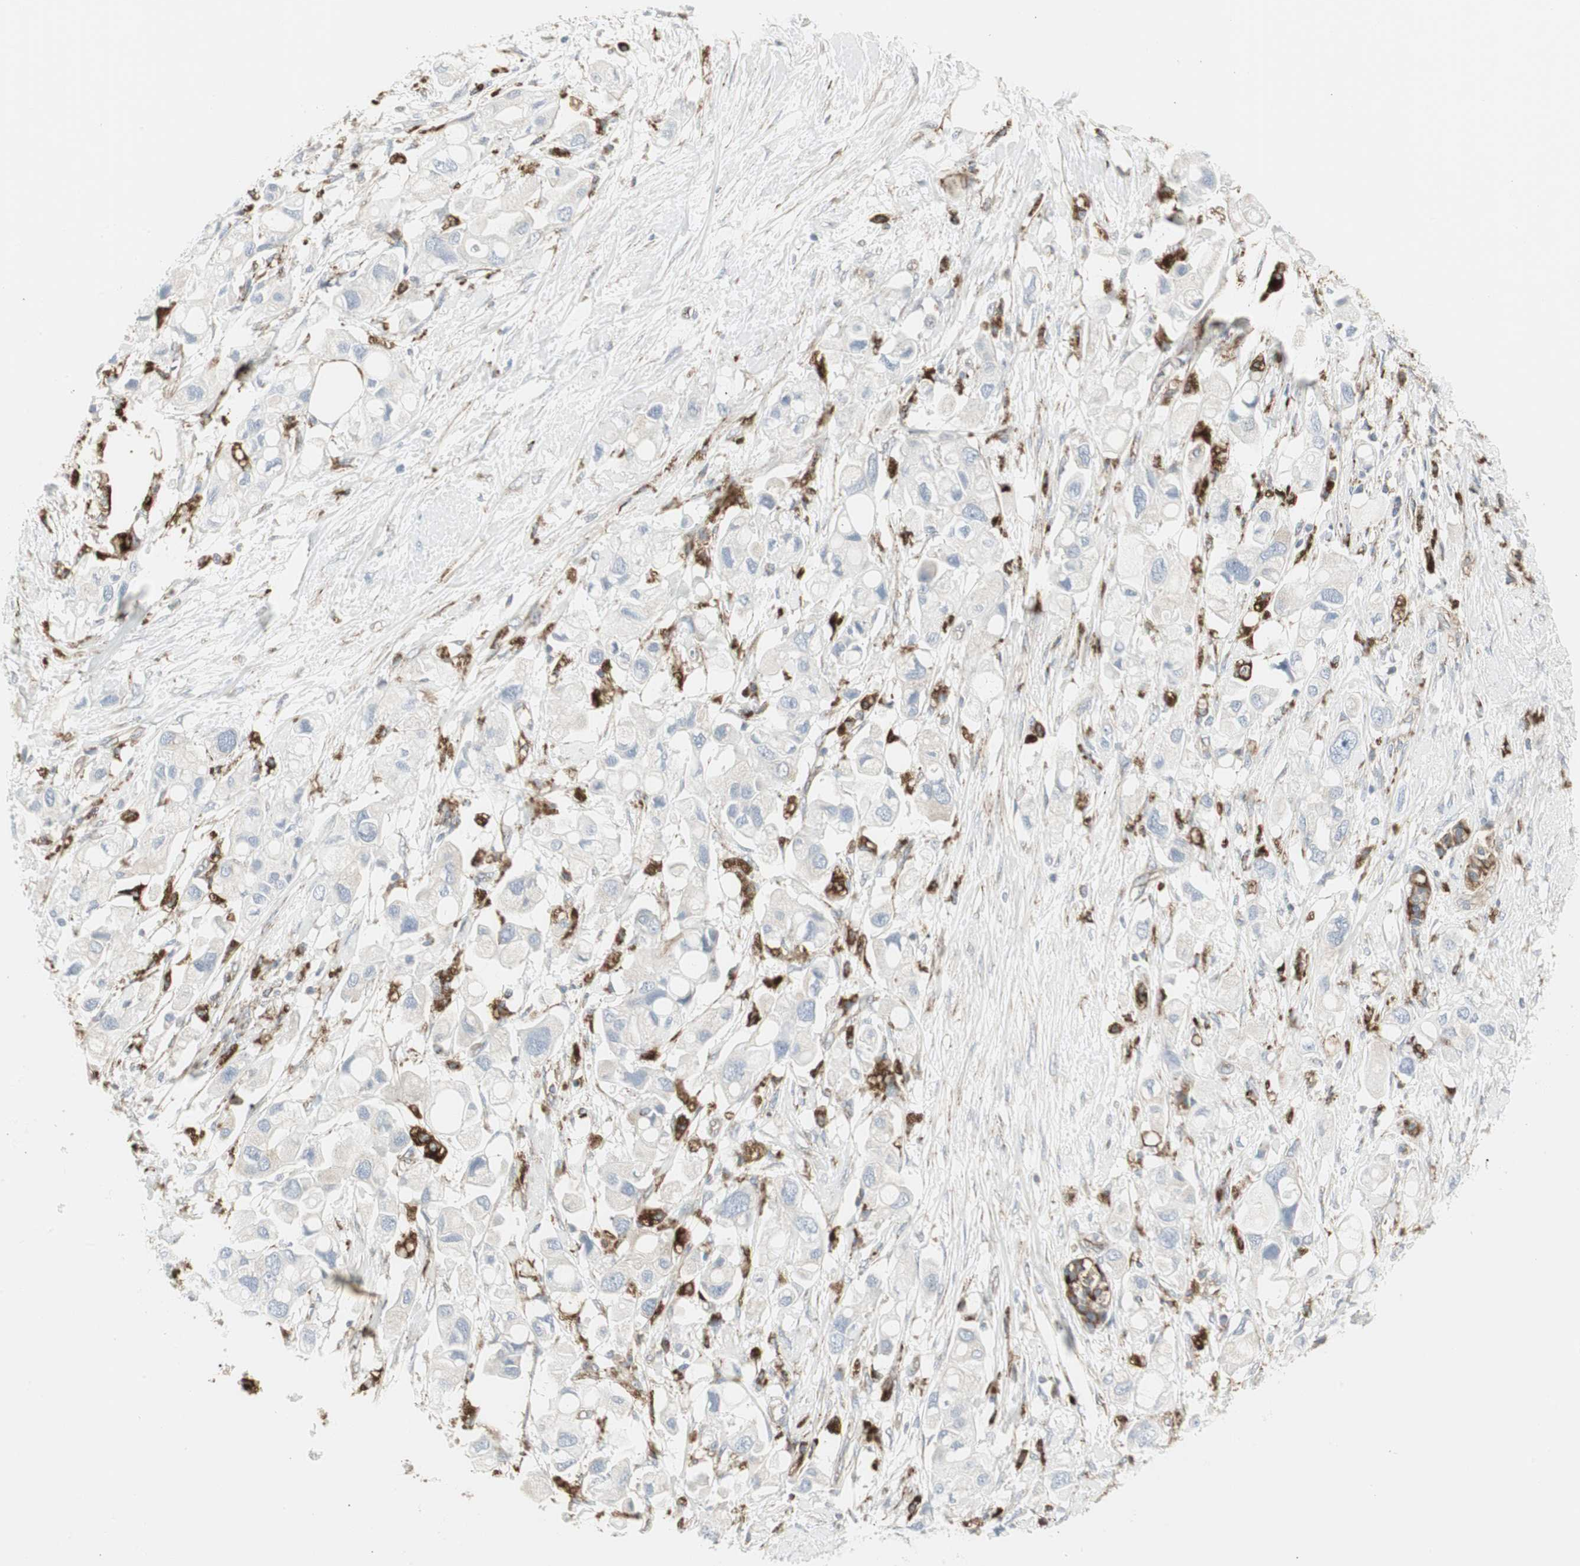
{"staining": {"intensity": "negative", "quantity": "none", "location": "none"}, "tissue": "pancreatic cancer", "cell_type": "Tumor cells", "image_type": "cancer", "snomed": [{"axis": "morphology", "description": "Adenocarcinoma, NOS"}, {"axis": "topography", "description": "Pancreas"}], "caption": "DAB (3,3'-diaminobenzidine) immunohistochemical staining of human adenocarcinoma (pancreatic) reveals no significant positivity in tumor cells.", "gene": "ATP6V1B2", "patient": {"sex": "female", "age": 56}}